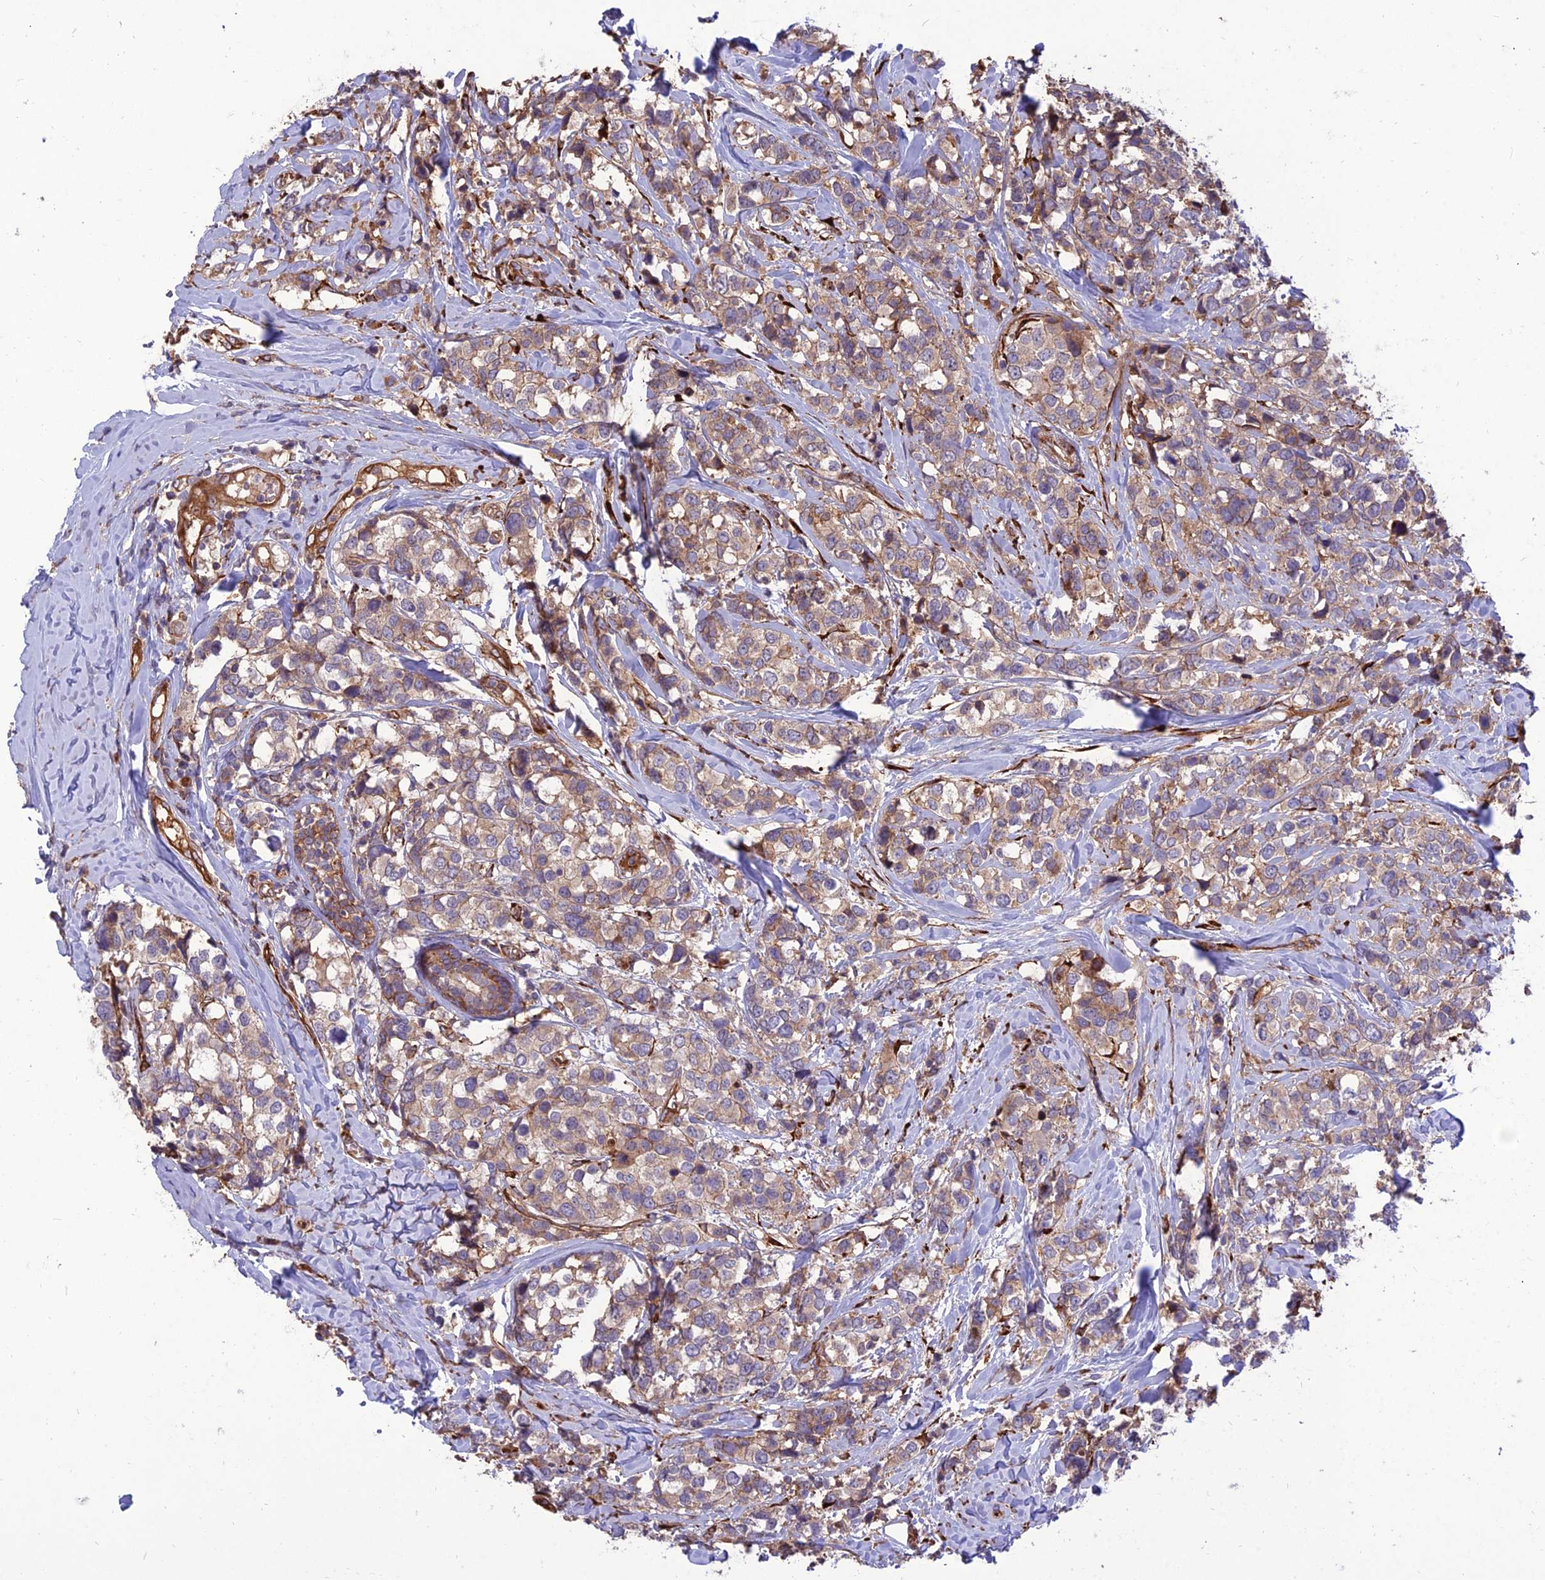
{"staining": {"intensity": "weak", "quantity": ">75%", "location": "cytoplasmic/membranous"}, "tissue": "breast cancer", "cell_type": "Tumor cells", "image_type": "cancer", "snomed": [{"axis": "morphology", "description": "Lobular carcinoma"}, {"axis": "topography", "description": "Breast"}], "caption": "DAB (3,3'-diaminobenzidine) immunohistochemical staining of breast cancer (lobular carcinoma) demonstrates weak cytoplasmic/membranous protein expression in approximately >75% of tumor cells. The staining was performed using DAB (3,3'-diaminobenzidine) to visualize the protein expression in brown, while the nuclei were stained in blue with hematoxylin (Magnification: 20x).", "gene": "CRTAP", "patient": {"sex": "female", "age": 59}}